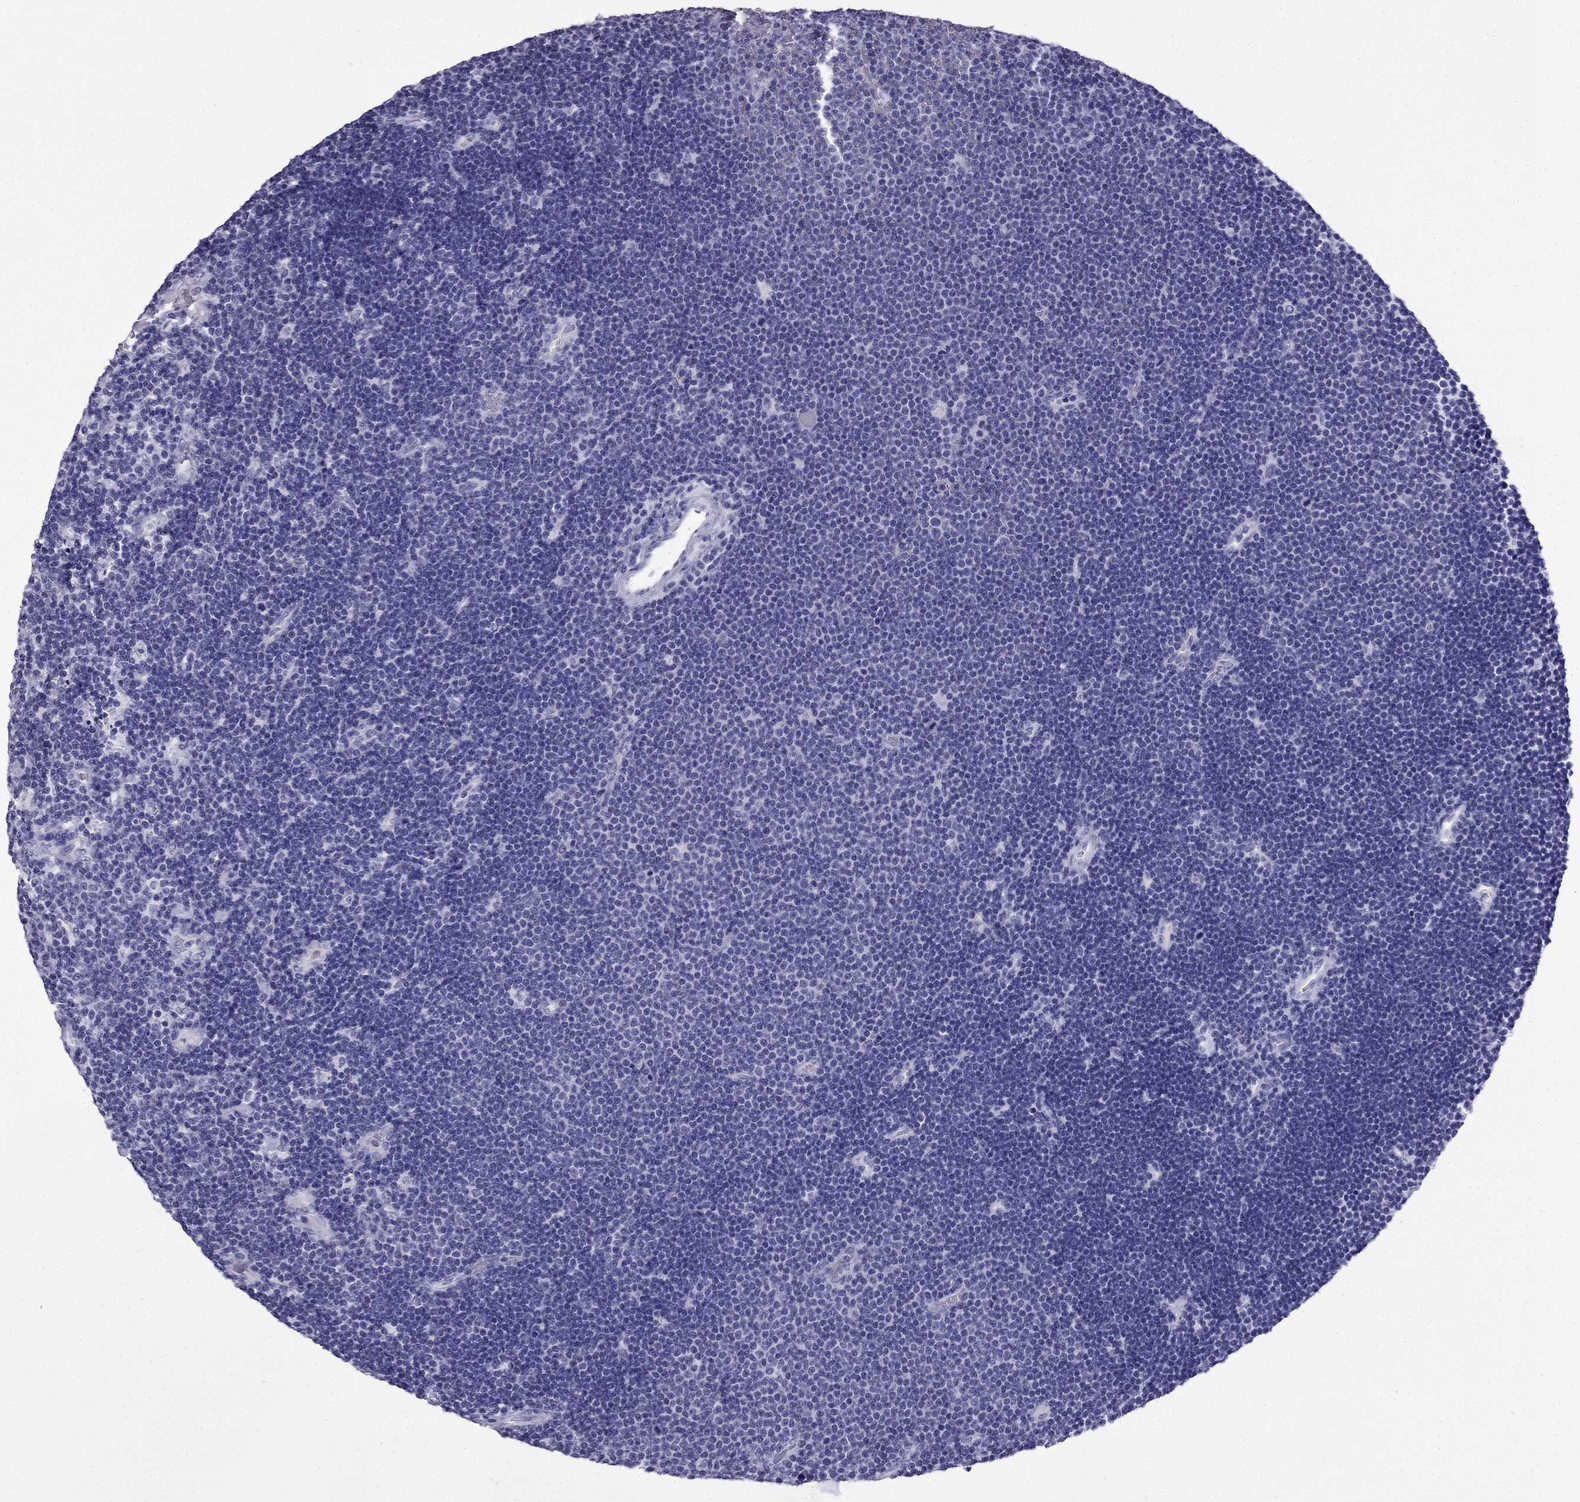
{"staining": {"intensity": "negative", "quantity": "none", "location": "none"}, "tissue": "lymphoma", "cell_type": "Tumor cells", "image_type": "cancer", "snomed": [{"axis": "morphology", "description": "Malignant lymphoma, non-Hodgkin's type, Low grade"}, {"axis": "topography", "description": "Brain"}], "caption": "This is an immunohistochemistry micrograph of human lymphoma. There is no staining in tumor cells.", "gene": "CDHR4", "patient": {"sex": "female", "age": 66}}